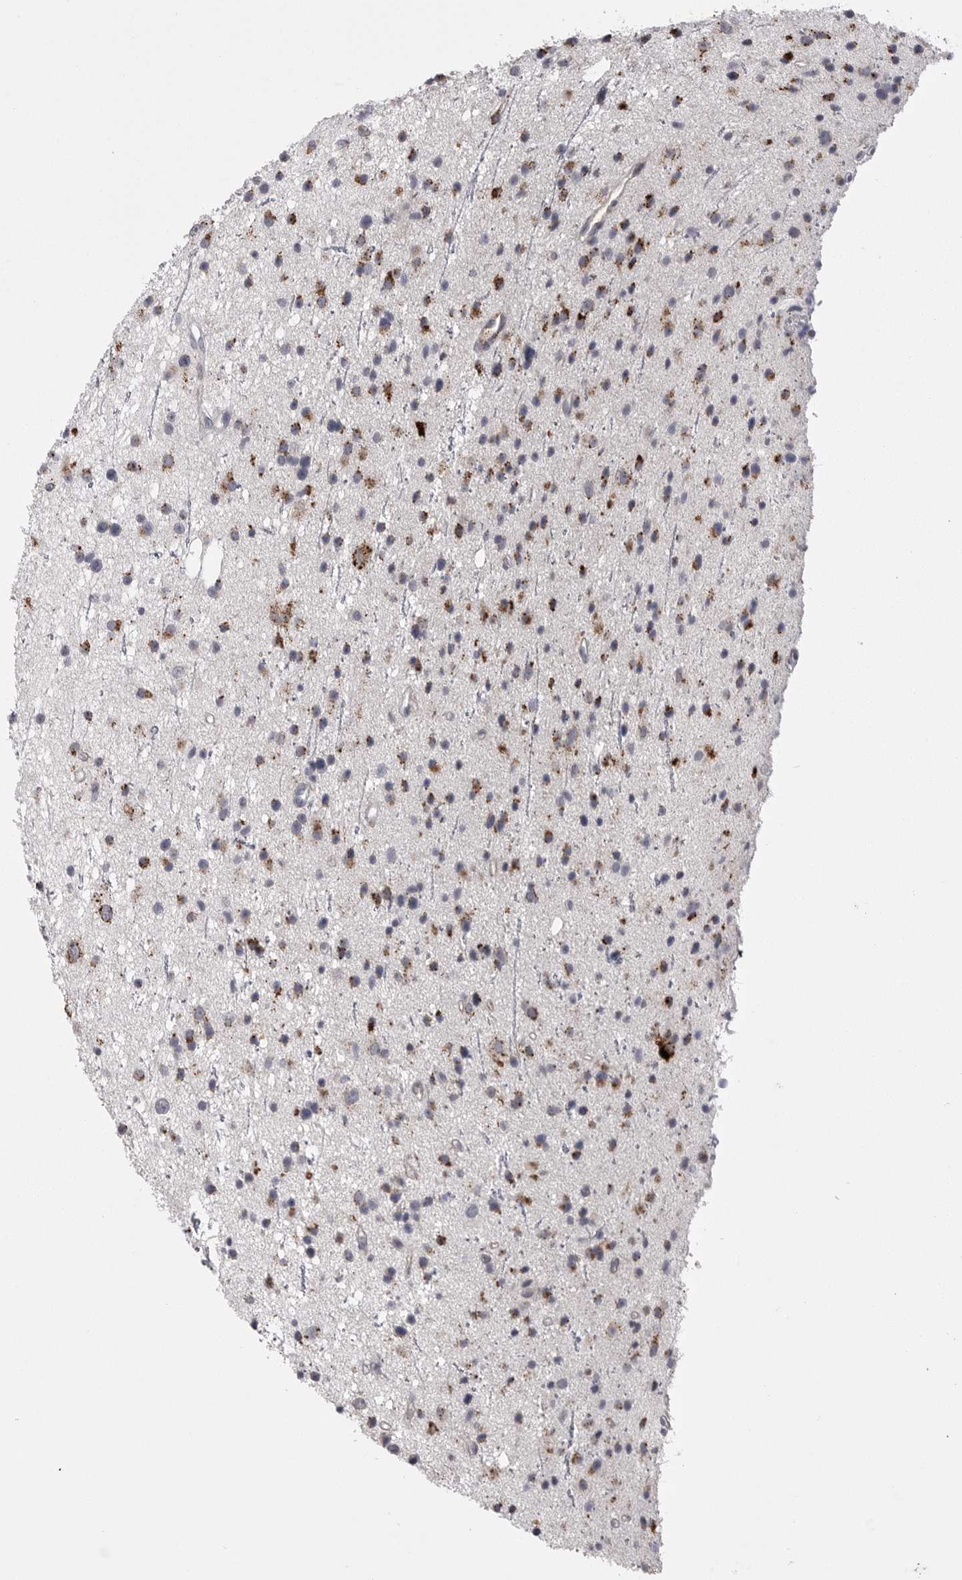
{"staining": {"intensity": "moderate", "quantity": "25%-75%", "location": "cytoplasmic/membranous"}, "tissue": "glioma", "cell_type": "Tumor cells", "image_type": "cancer", "snomed": [{"axis": "morphology", "description": "Glioma, malignant, Low grade"}, {"axis": "topography", "description": "Cerebral cortex"}], "caption": "Immunohistochemical staining of malignant glioma (low-grade) reveals moderate cytoplasmic/membranous protein positivity in about 25%-75% of tumor cells.", "gene": "PSPN", "patient": {"sex": "female", "age": 39}}